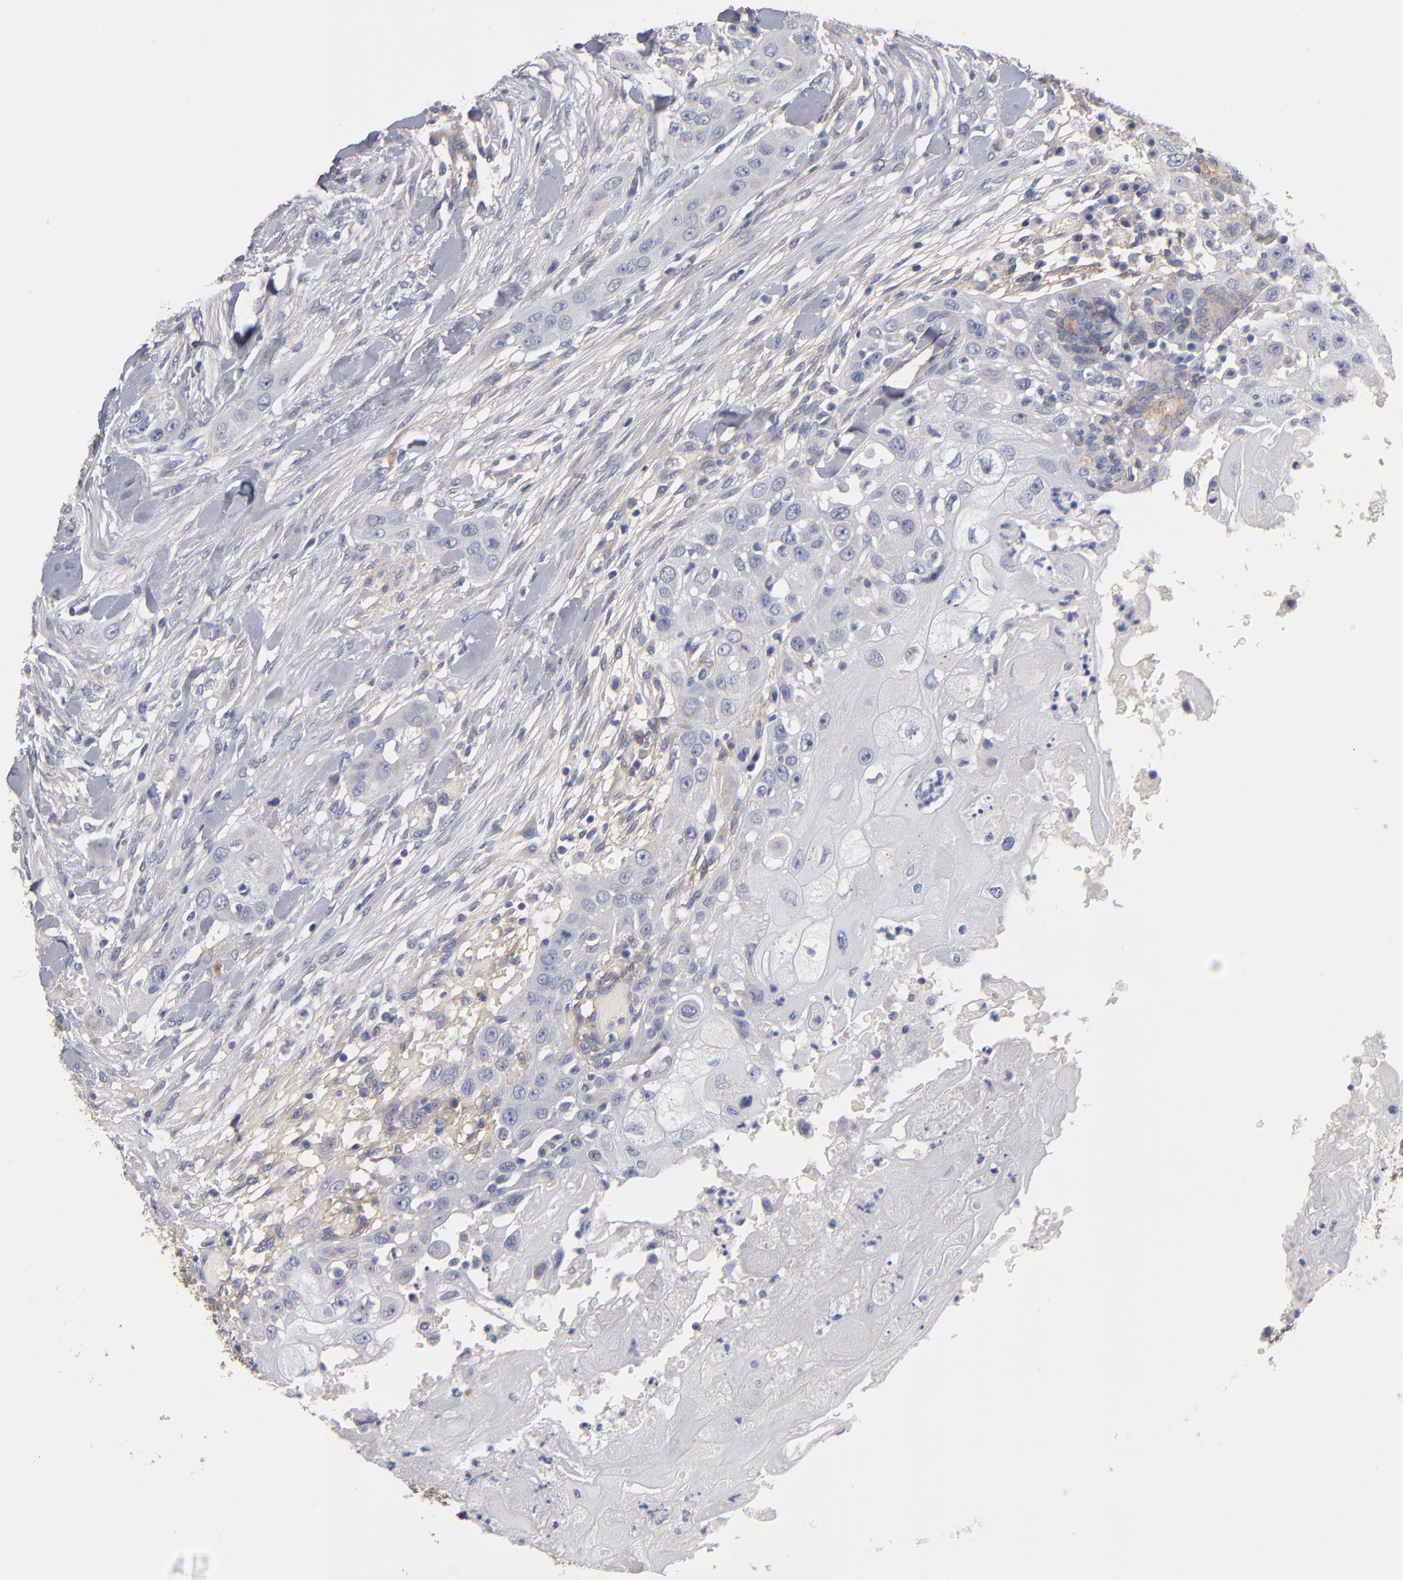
{"staining": {"intensity": "weak", "quantity": "<25%", "location": "cytoplasmic/membranous"}, "tissue": "head and neck cancer", "cell_type": "Tumor cells", "image_type": "cancer", "snomed": [{"axis": "morphology", "description": "Neoplasm, malignant, NOS"}, {"axis": "topography", "description": "Salivary gland"}, {"axis": "topography", "description": "Head-Neck"}], "caption": "Immunohistochemical staining of head and neck neoplasm (malignant) demonstrates no significant positivity in tumor cells.", "gene": "PLSCR4", "patient": {"sex": "male", "age": 43}}